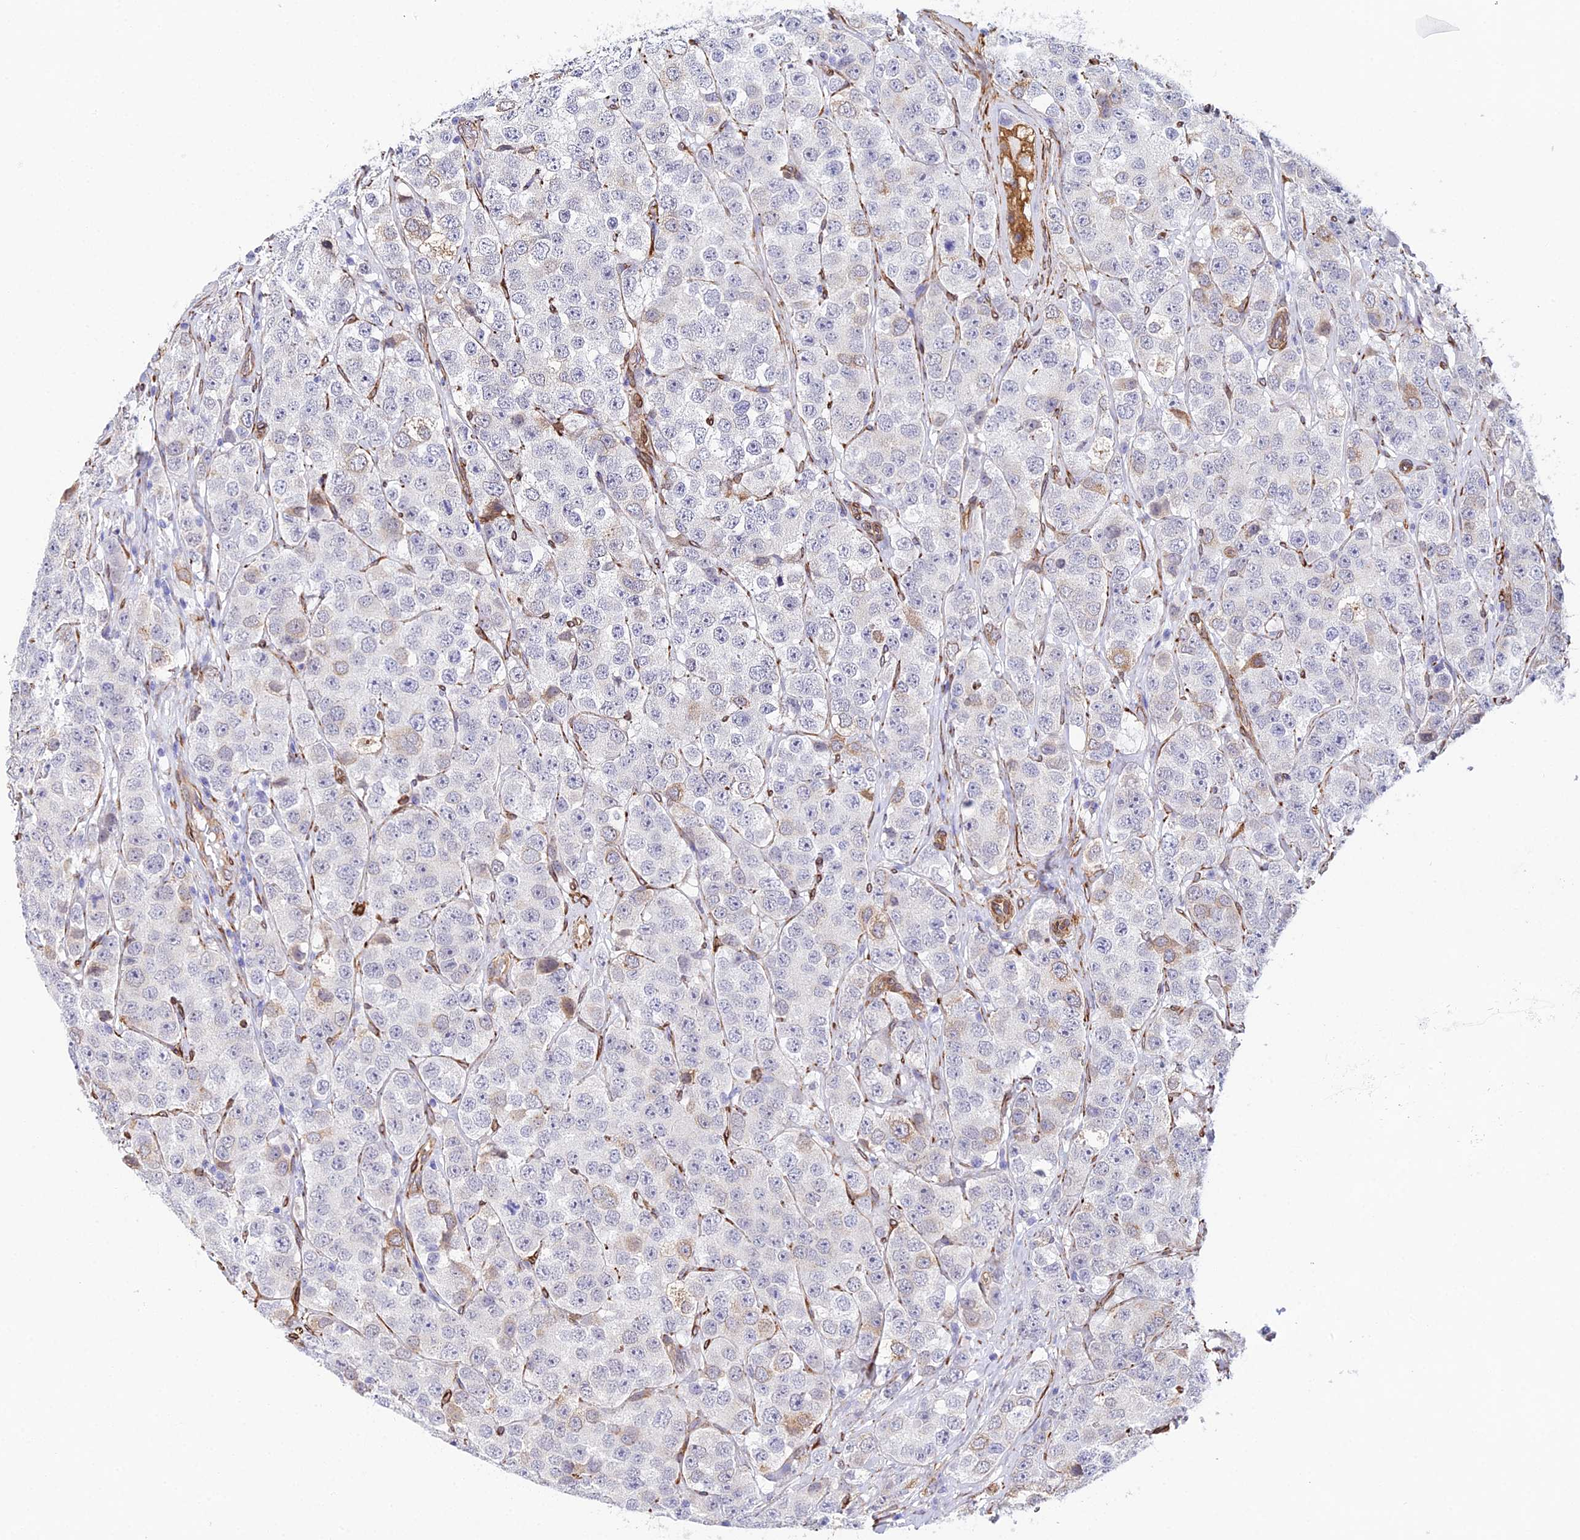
{"staining": {"intensity": "negative", "quantity": "none", "location": "none"}, "tissue": "testis cancer", "cell_type": "Tumor cells", "image_type": "cancer", "snomed": [{"axis": "morphology", "description": "Seminoma, NOS"}, {"axis": "topography", "description": "Testis"}], "caption": "Tumor cells are negative for protein expression in human testis cancer. (DAB immunohistochemistry visualized using brightfield microscopy, high magnification).", "gene": "MXRA7", "patient": {"sex": "male", "age": 28}}